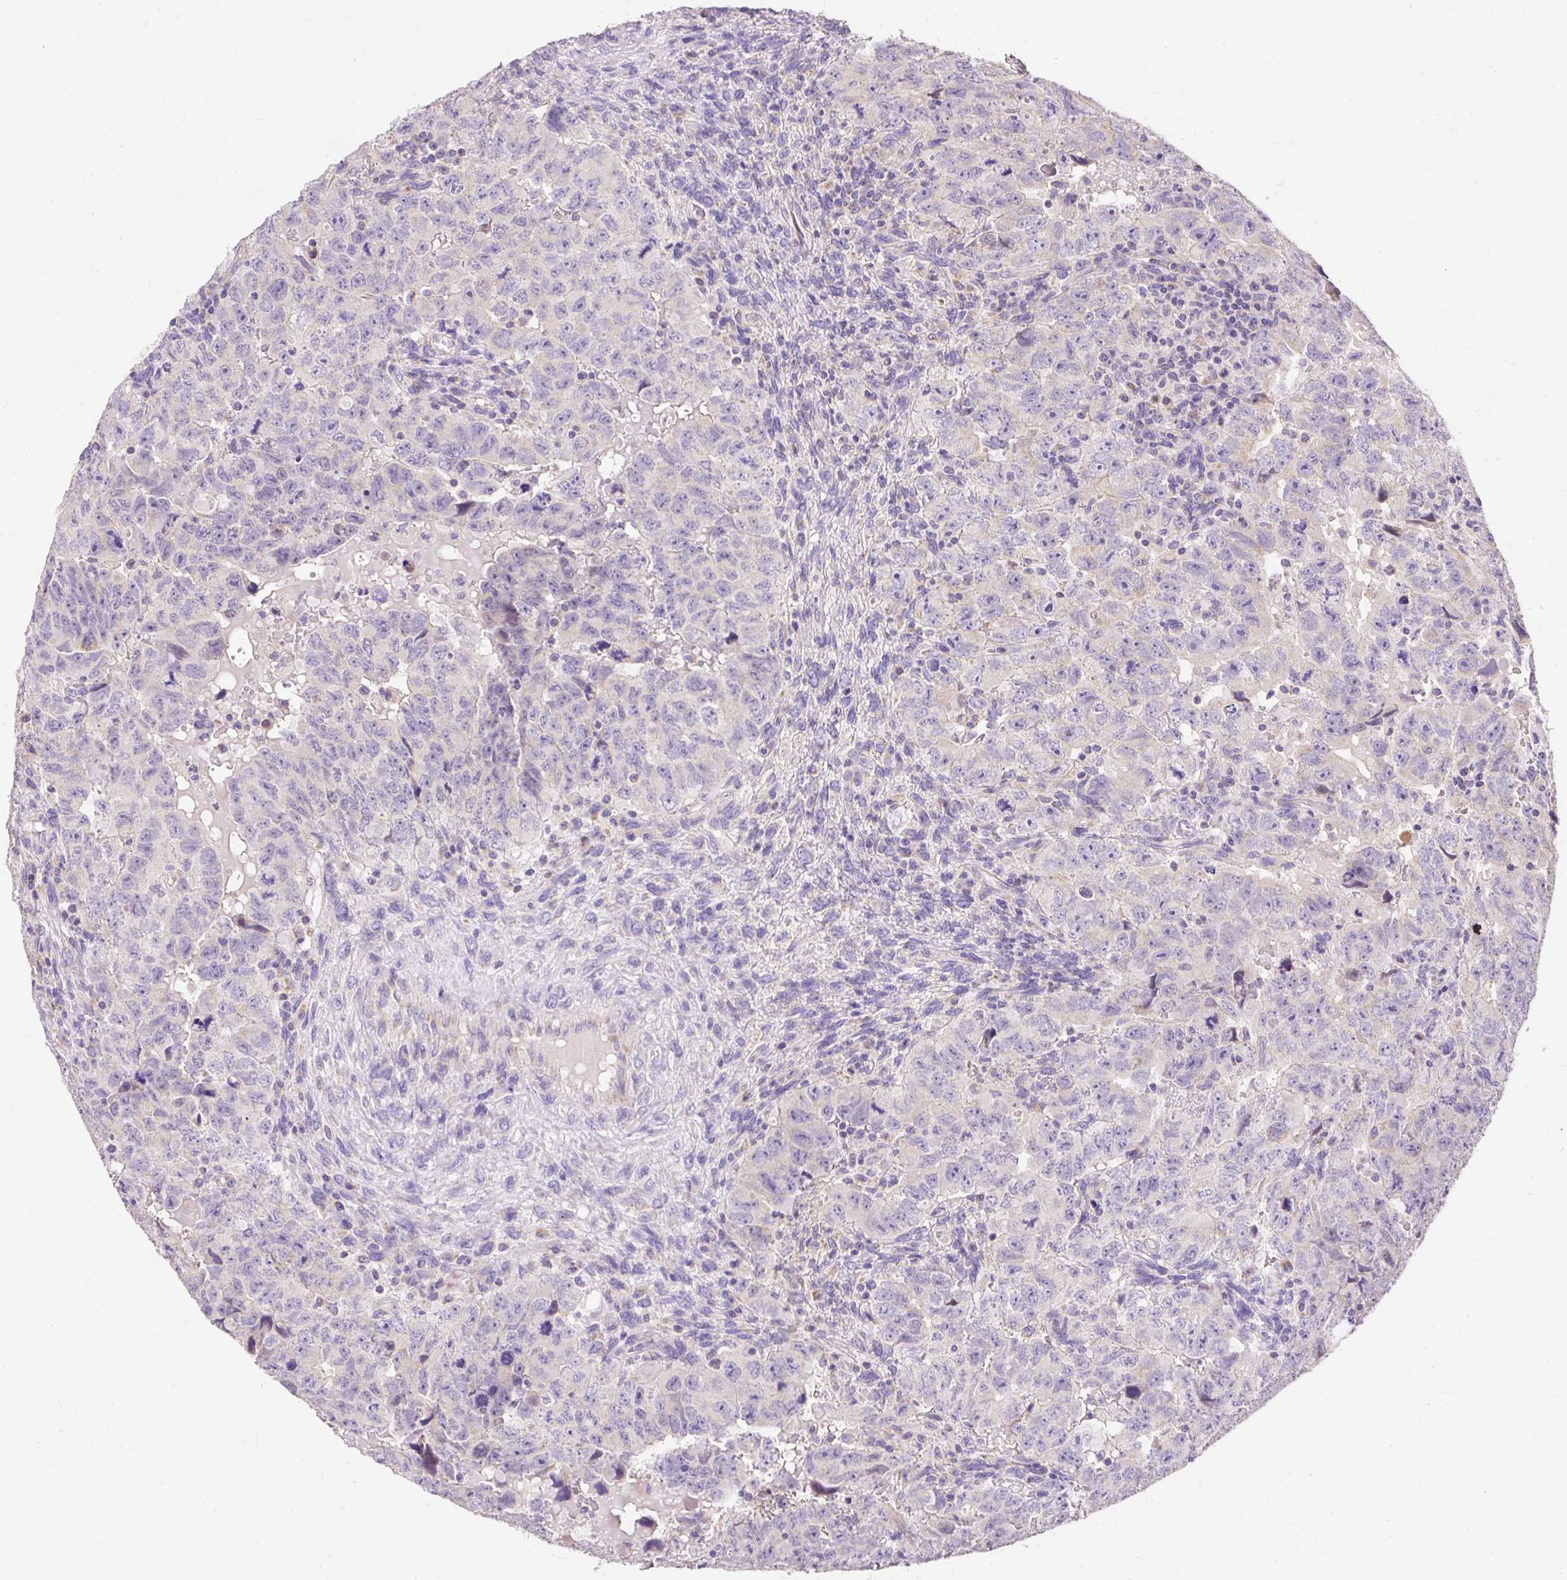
{"staining": {"intensity": "negative", "quantity": "none", "location": "none"}, "tissue": "testis cancer", "cell_type": "Tumor cells", "image_type": "cancer", "snomed": [{"axis": "morphology", "description": "Carcinoma, Embryonal, NOS"}, {"axis": "topography", "description": "Testis"}], "caption": "Immunohistochemical staining of human embryonal carcinoma (testis) exhibits no significant positivity in tumor cells.", "gene": "PMAIP1", "patient": {"sex": "male", "age": 24}}